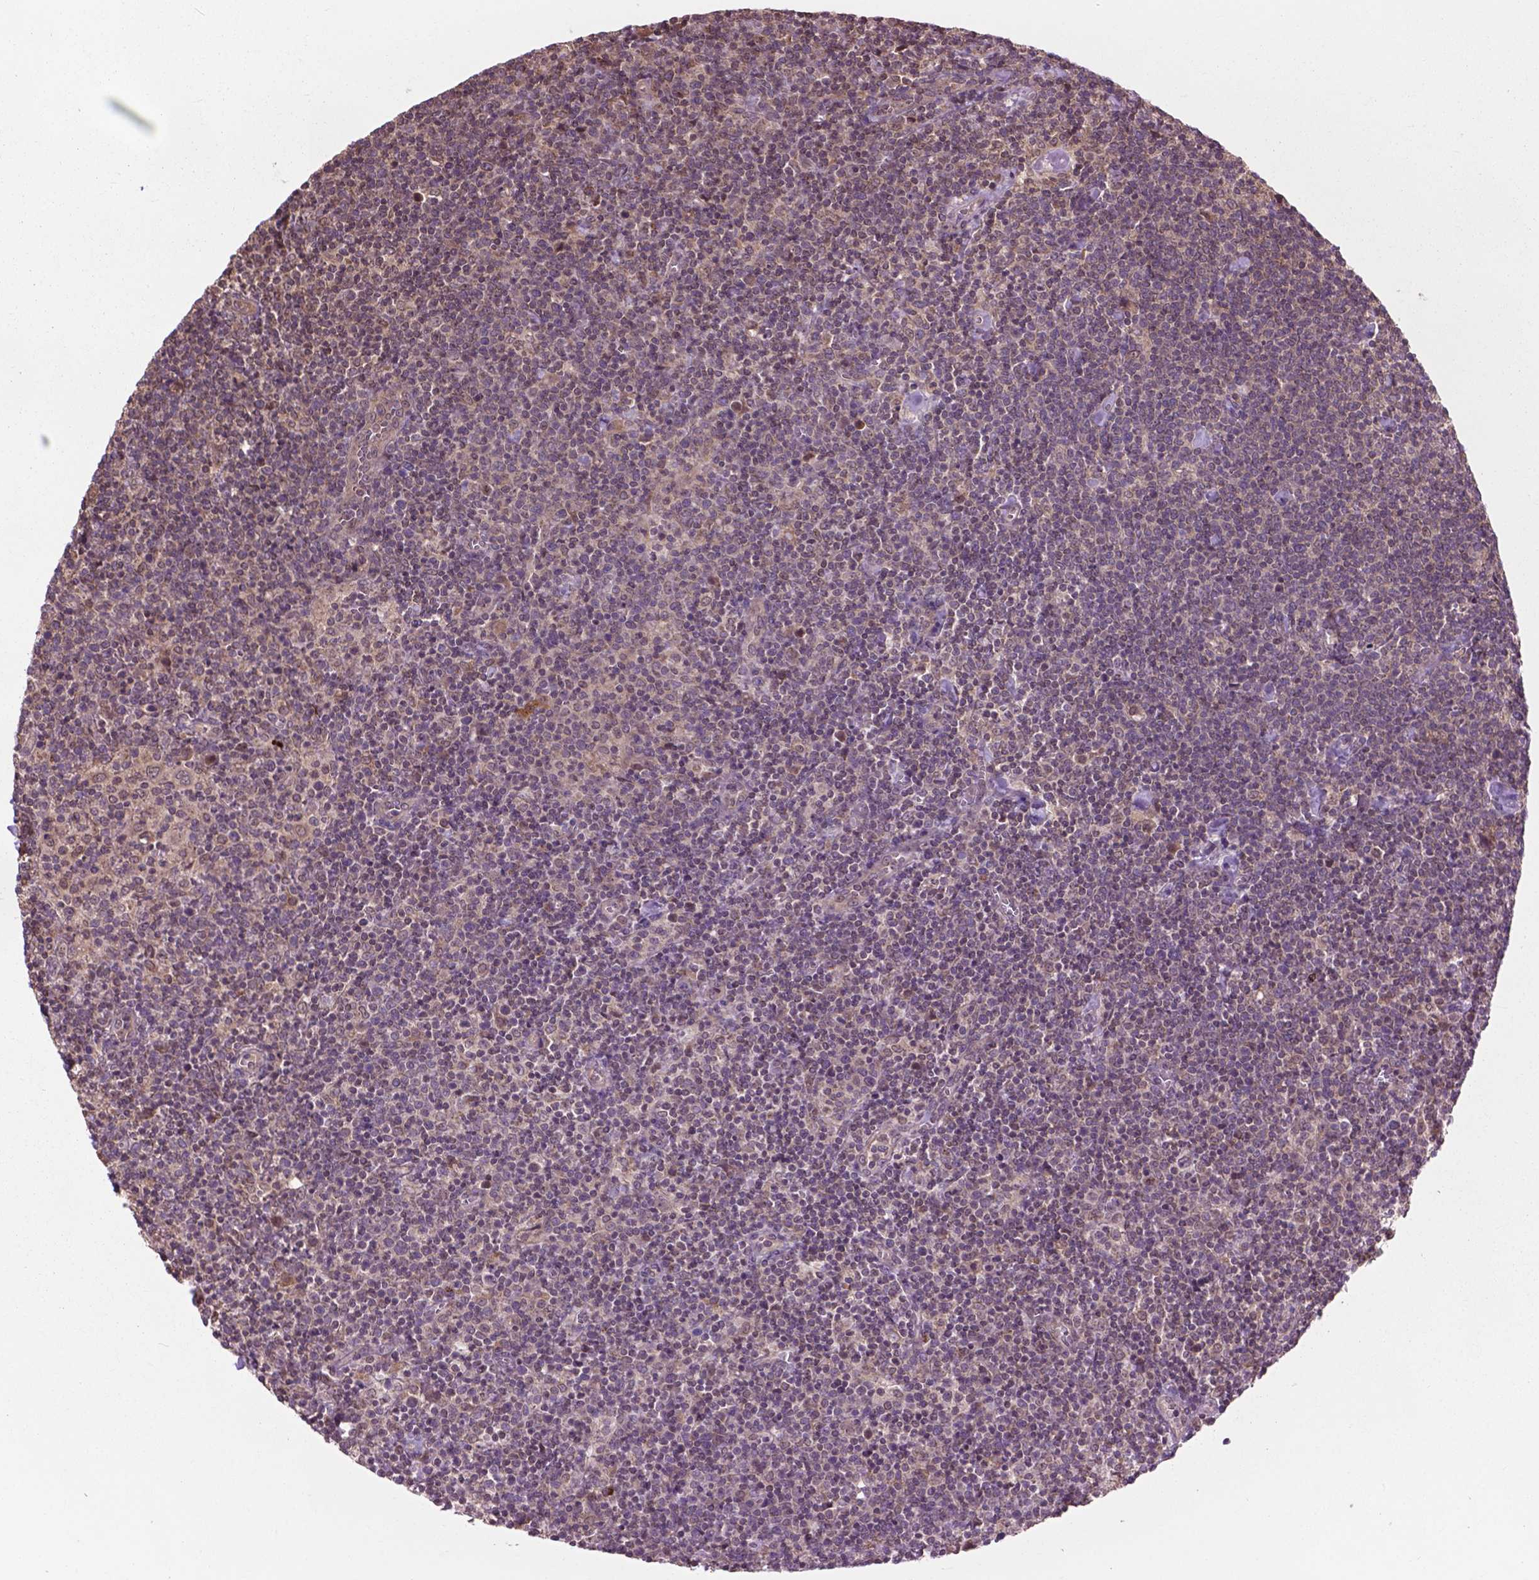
{"staining": {"intensity": "moderate", "quantity": "<25%", "location": "nuclear"}, "tissue": "lymphoma", "cell_type": "Tumor cells", "image_type": "cancer", "snomed": [{"axis": "morphology", "description": "Malignant lymphoma, non-Hodgkin's type, High grade"}, {"axis": "topography", "description": "Lymph node"}], "caption": "Malignant lymphoma, non-Hodgkin's type (high-grade) tissue exhibits moderate nuclear positivity in approximately <25% of tumor cells, visualized by immunohistochemistry. The protein is stained brown, and the nuclei are stained in blue (DAB IHC with brightfield microscopy, high magnification).", "gene": "PPP1CB", "patient": {"sex": "male", "age": 61}}